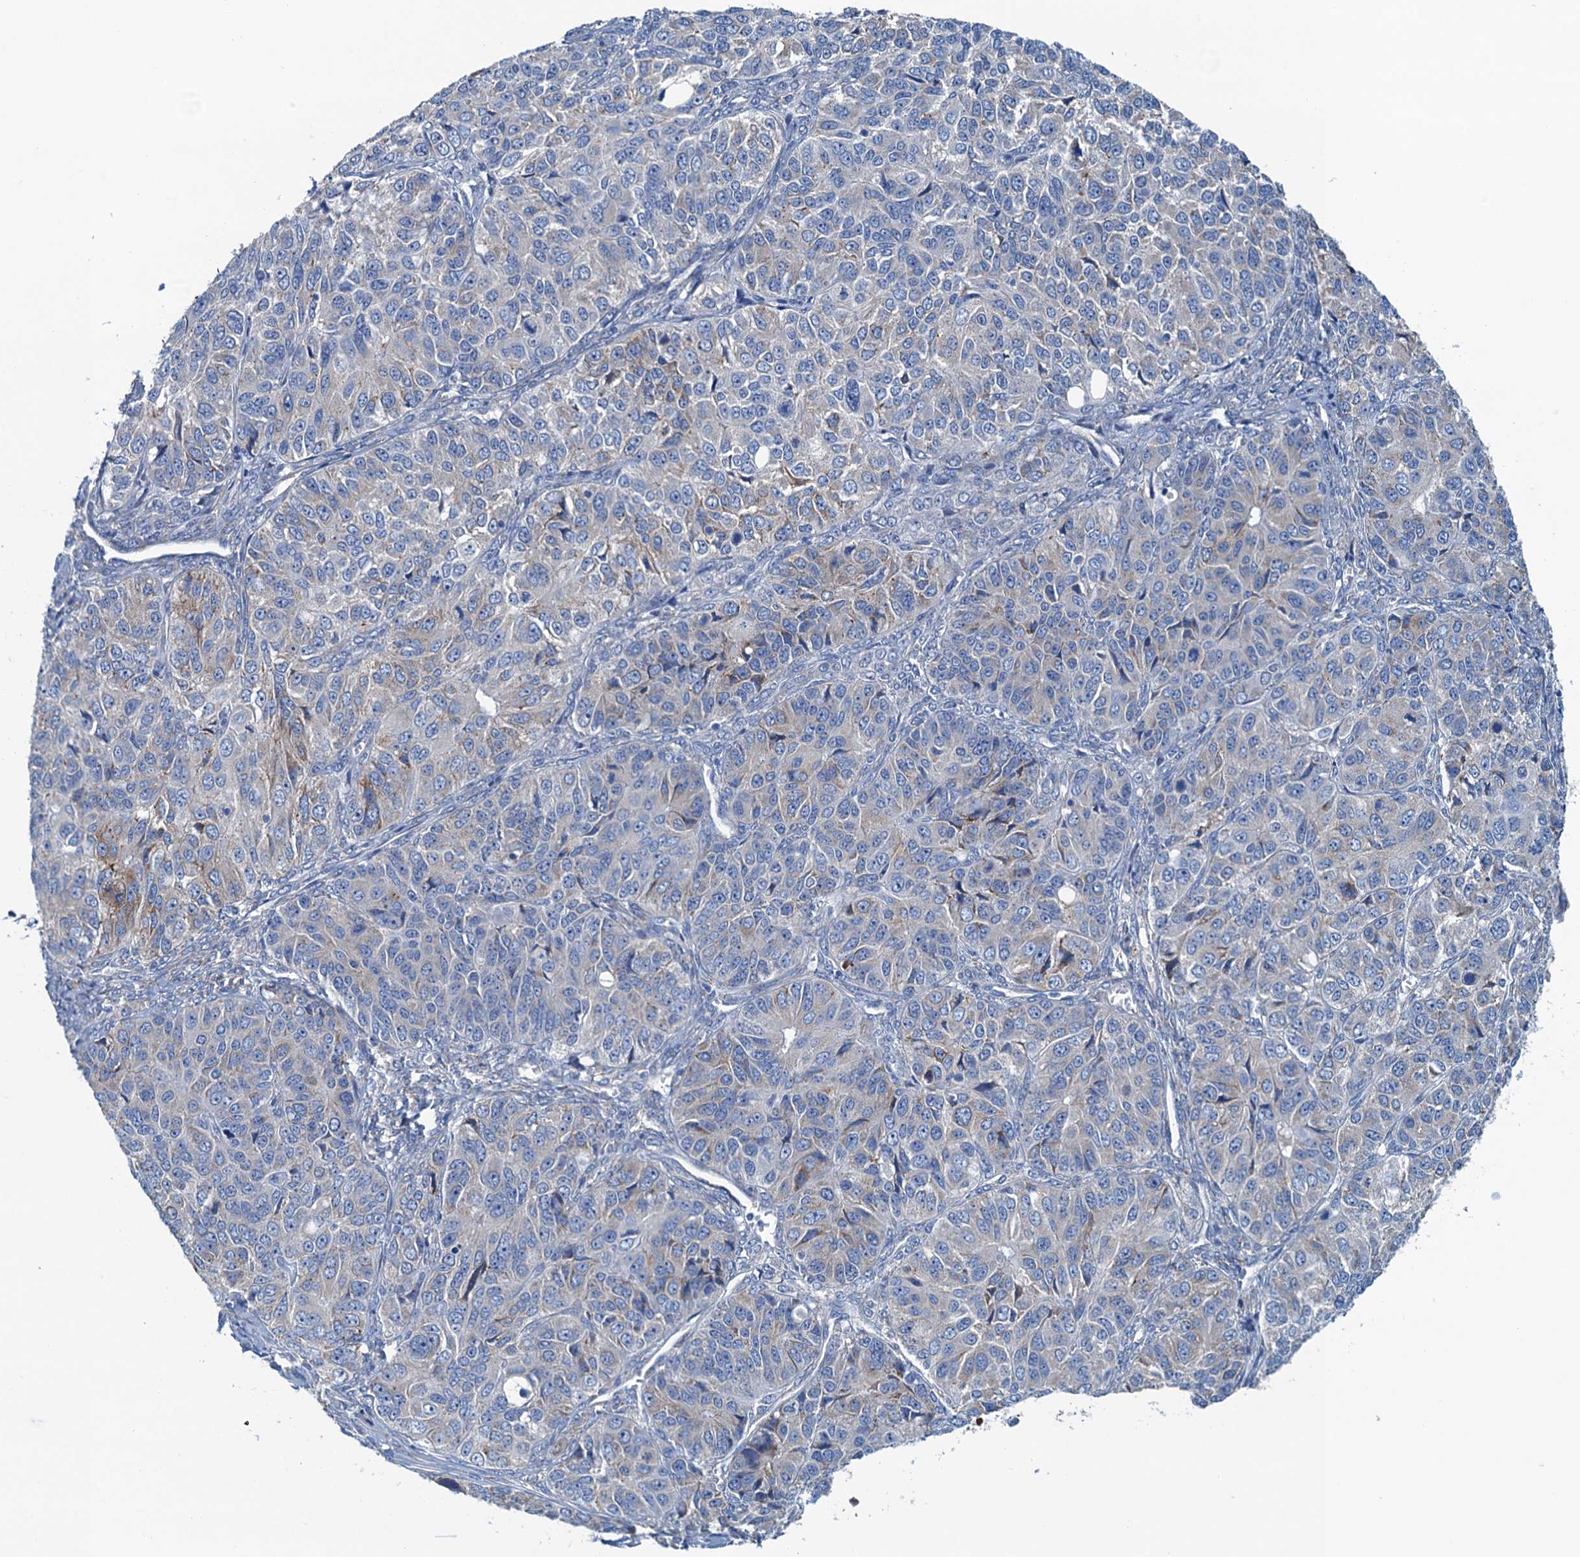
{"staining": {"intensity": "negative", "quantity": "none", "location": "none"}, "tissue": "ovarian cancer", "cell_type": "Tumor cells", "image_type": "cancer", "snomed": [{"axis": "morphology", "description": "Carcinoma, endometroid"}, {"axis": "topography", "description": "Ovary"}], "caption": "Human endometroid carcinoma (ovarian) stained for a protein using IHC shows no expression in tumor cells.", "gene": "CBLIF", "patient": {"sex": "female", "age": 51}}